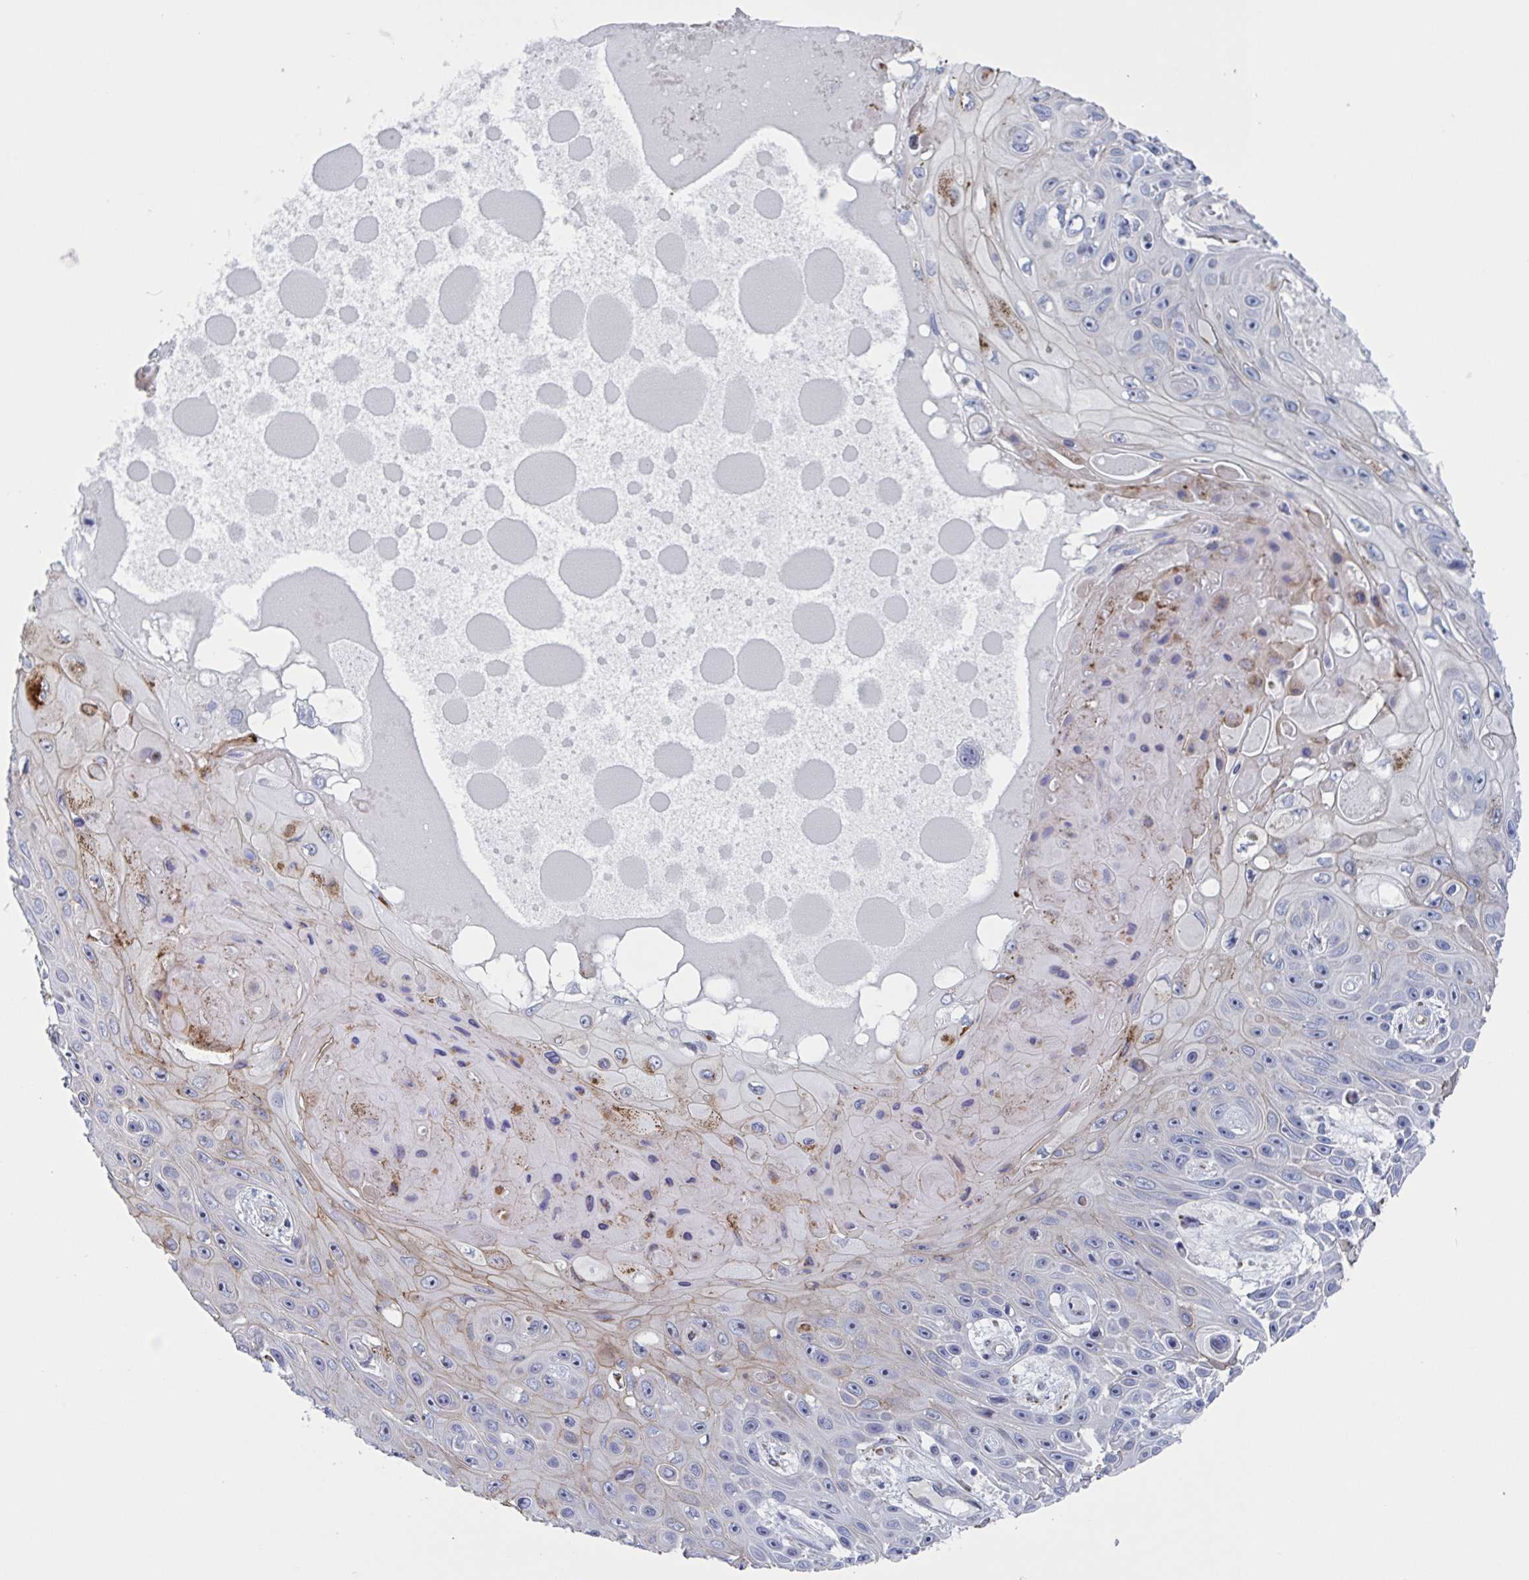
{"staining": {"intensity": "moderate", "quantity": "<25%", "location": "cytoplasmic/membranous"}, "tissue": "skin cancer", "cell_type": "Tumor cells", "image_type": "cancer", "snomed": [{"axis": "morphology", "description": "Squamous cell carcinoma, NOS"}, {"axis": "topography", "description": "Skin"}], "caption": "High-magnification brightfield microscopy of skin squamous cell carcinoma stained with DAB (3,3'-diaminobenzidine) (brown) and counterstained with hematoxylin (blue). tumor cells exhibit moderate cytoplasmic/membranous expression is appreciated in about<25% of cells.", "gene": "ST14", "patient": {"sex": "male", "age": 82}}